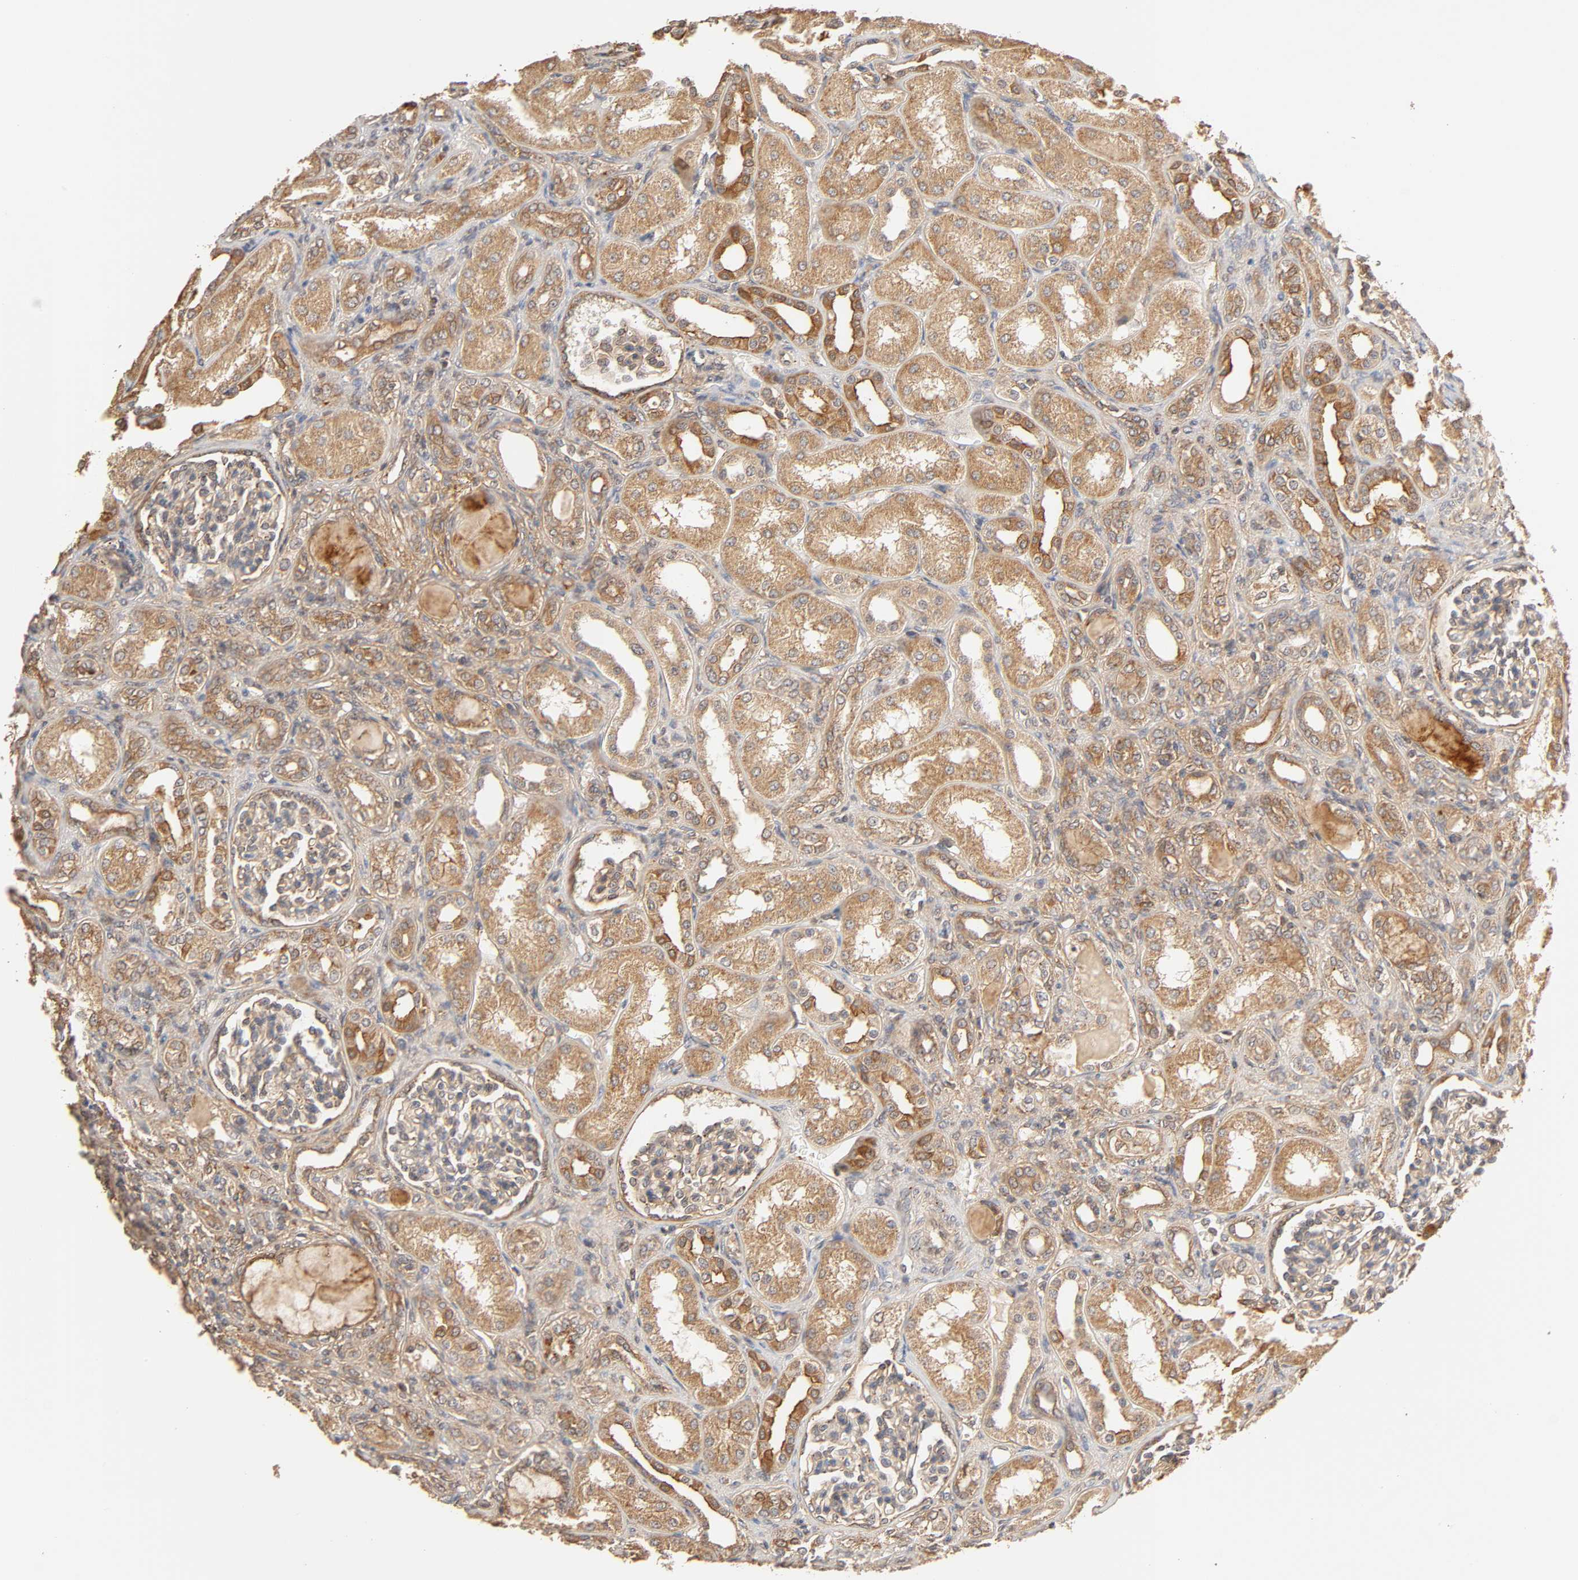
{"staining": {"intensity": "weak", "quantity": "25%-75%", "location": "cytoplasmic/membranous"}, "tissue": "kidney", "cell_type": "Cells in glomeruli", "image_type": "normal", "snomed": [{"axis": "morphology", "description": "Normal tissue, NOS"}, {"axis": "topography", "description": "Kidney"}], "caption": "This image shows immunohistochemistry (IHC) staining of benign kidney, with low weak cytoplasmic/membranous positivity in about 25%-75% of cells in glomeruli.", "gene": "EPS8", "patient": {"sex": "male", "age": 7}}